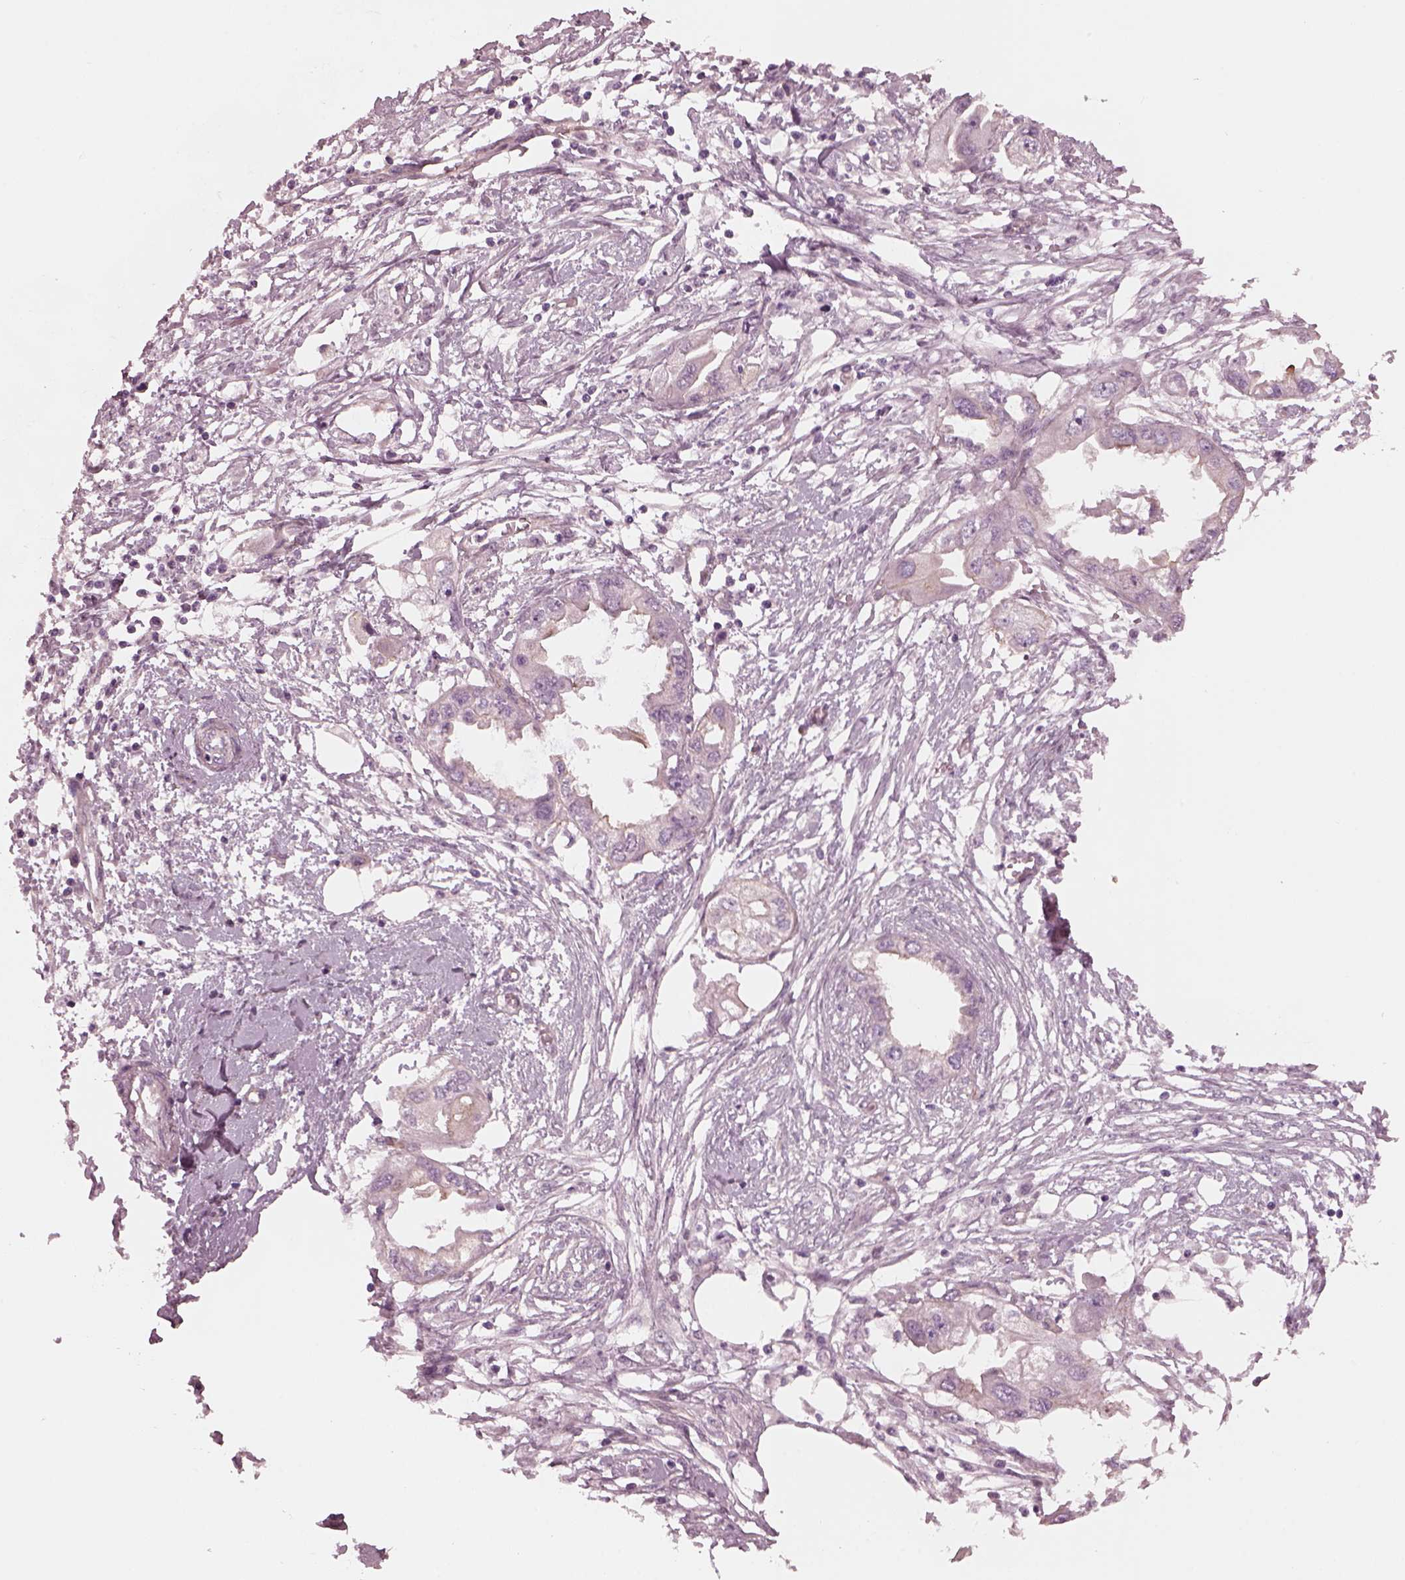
{"staining": {"intensity": "moderate", "quantity": "<25%", "location": "cytoplasmic/membranous"}, "tissue": "endometrial cancer", "cell_type": "Tumor cells", "image_type": "cancer", "snomed": [{"axis": "morphology", "description": "Adenocarcinoma, NOS"}, {"axis": "morphology", "description": "Adenocarcinoma, metastatic, NOS"}, {"axis": "topography", "description": "Adipose tissue"}, {"axis": "topography", "description": "Endometrium"}], "caption": "High-power microscopy captured an immunohistochemistry histopathology image of endometrial cancer (adenocarcinoma), revealing moderate cytoplasmic/membranous expression in about <25% of tumor cells.", "gene": "ODAD1", "patient": {"sex": "female", "age": 67}}